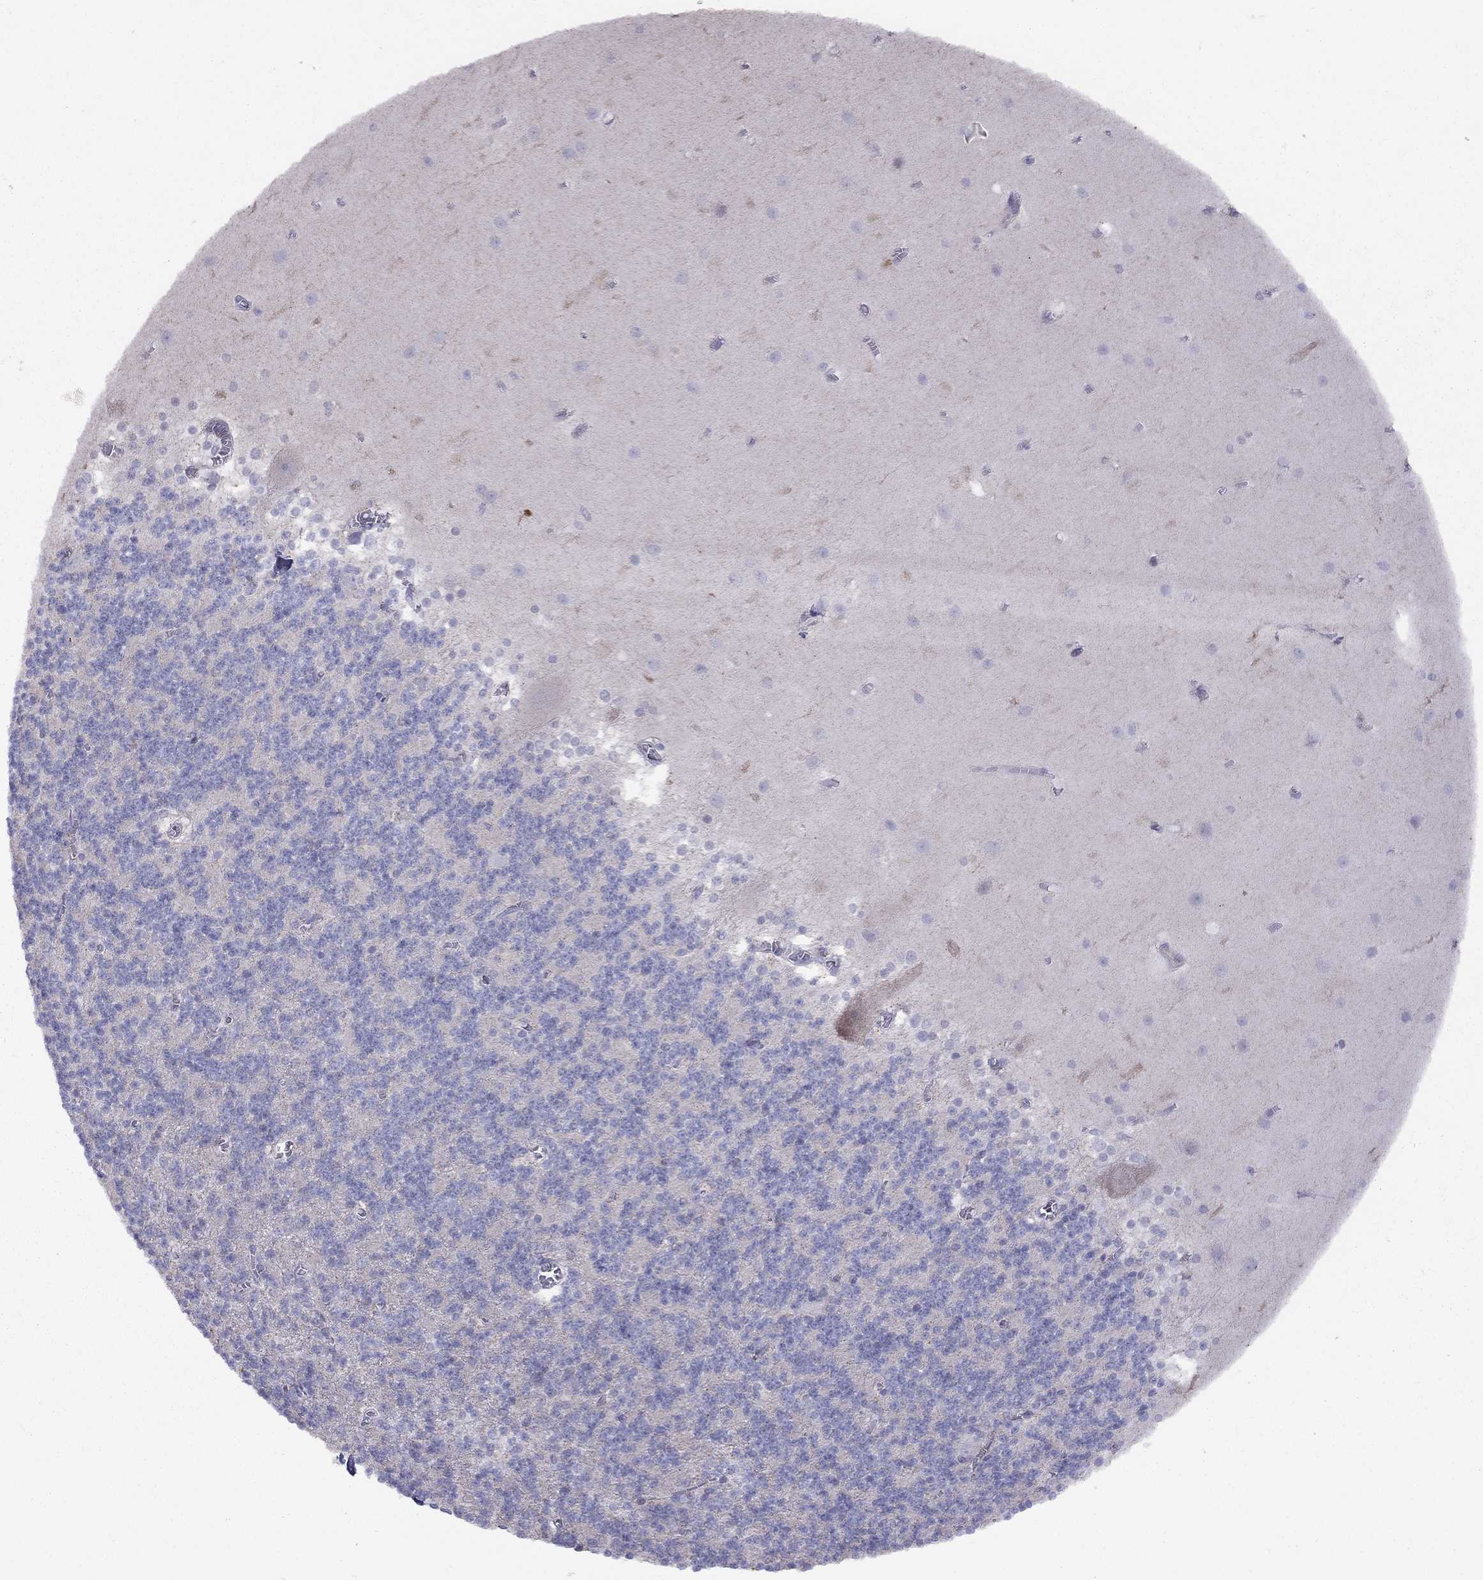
{"staining": {"intensity": "negative", "quantity": "none", "location": "none"}, "tissue": "cerebellum", "cell_type": "Cells in granular layer", "image_type": "normal", "snomed": [{"axis": "morphology", "description": "Normal tissue, NOS"}, {"axis": "topography", "description": "Cerebellum"}], "caption": "The micrograph displays no significant positivity in cells in granular layer of cerebellum. (IHC, brightfield microscopy, high magnification).", "gene": "SYTL2", "patient": {"sex": "male", "age": 70}}